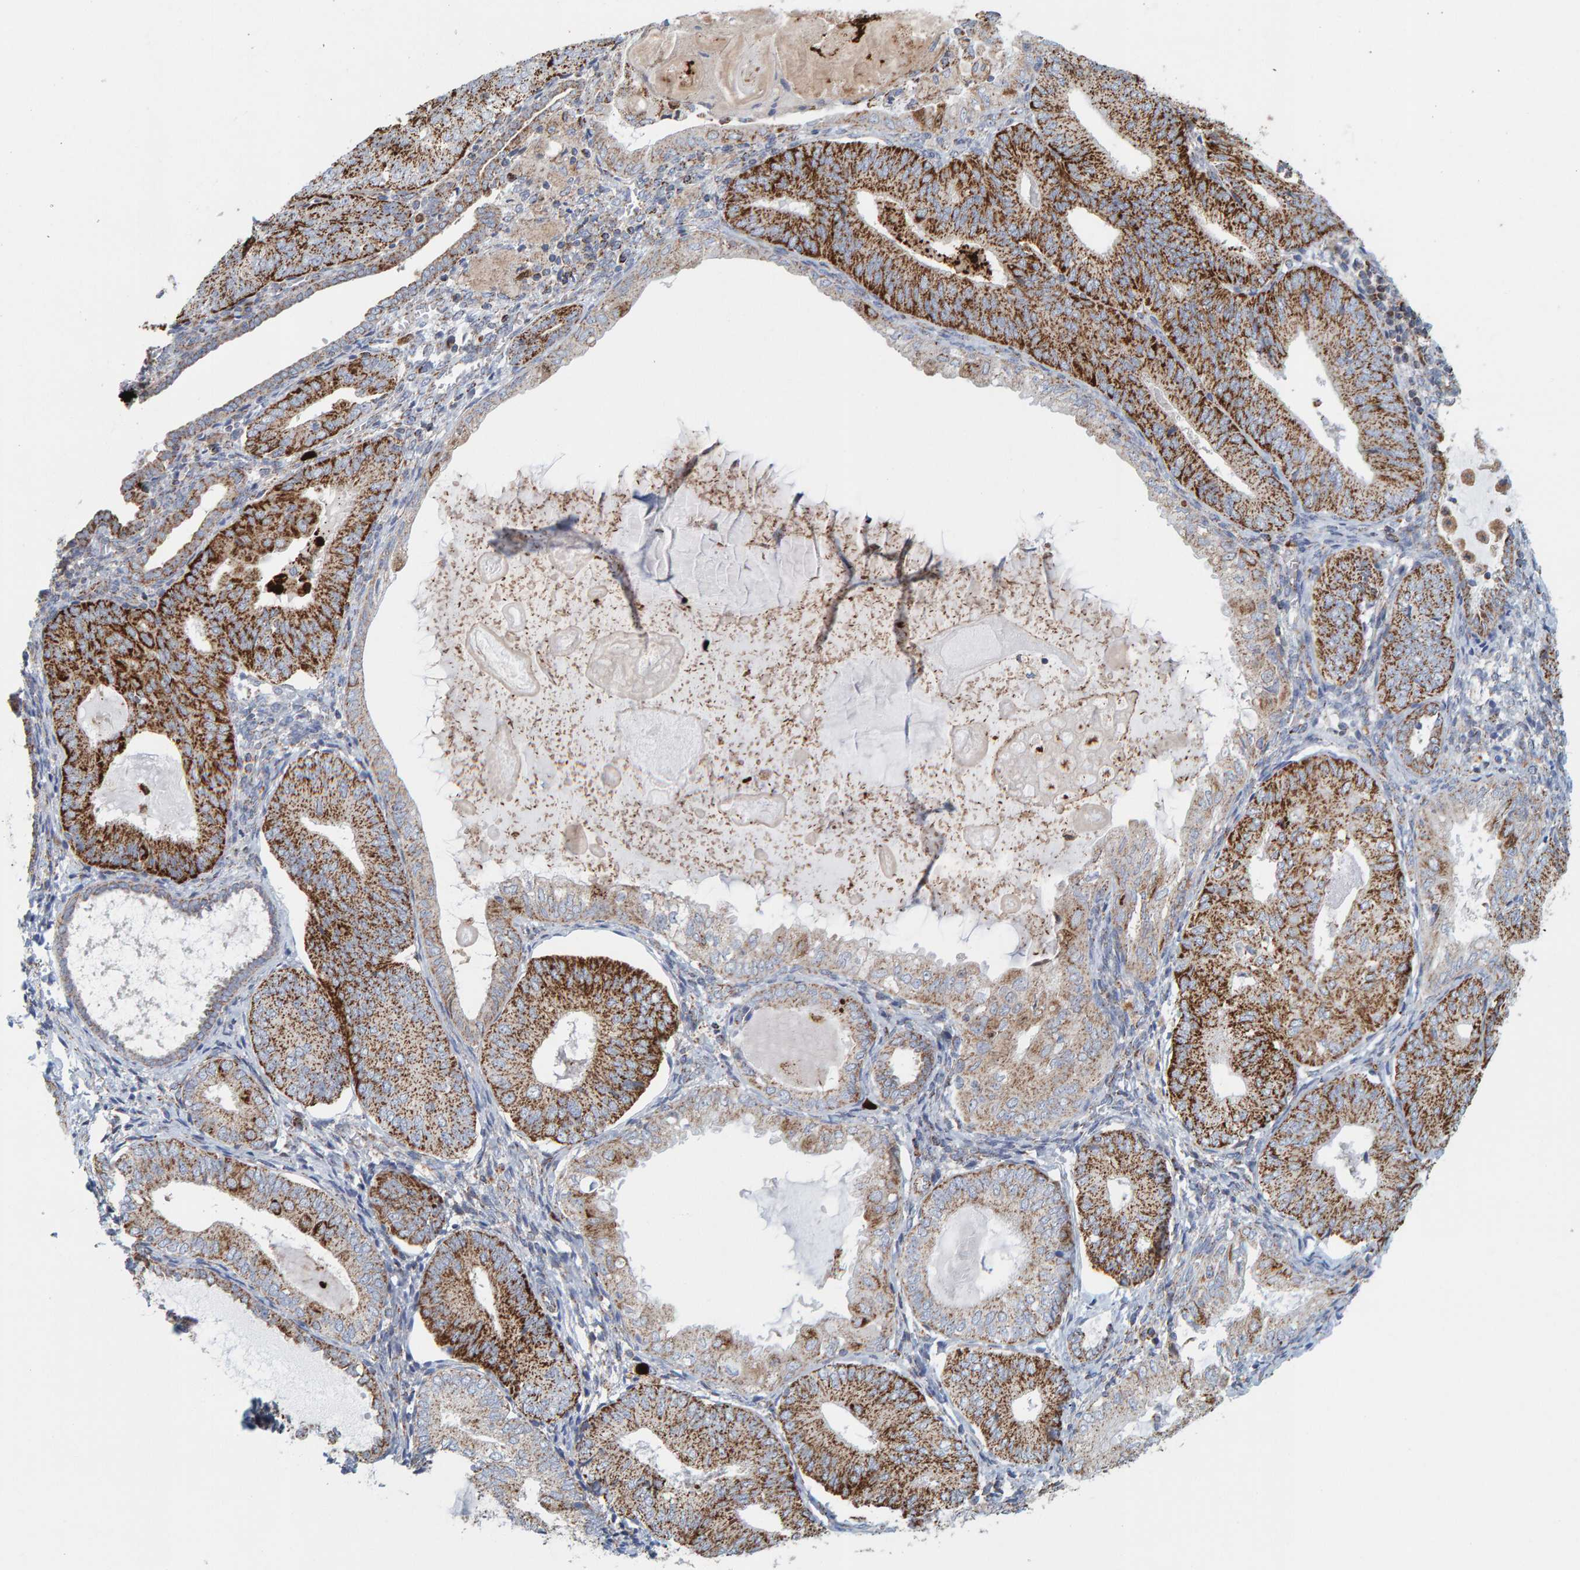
{"staining": {"intensity": "strong", "quantity": ">75%", "location": "cytoplasmic/membranous"}, "tissue": "endometrial cancer", "cell_type": "Tumor cells", "image_type": "cancer", "snomed": [{"axis": "morphology", "description": "Adenocarcinoma, NOS"}, {"axis": "topography", "description": "Endometrium"}], "caption": "Strong cytoplasmic/membranous positivity for a protein is identified in approximately >75% of tumor cells of endometrial cancer using immunohistochemistry (IHC).", "gene": "B9D1", "patient": {"sex": "female", "age": 81}}